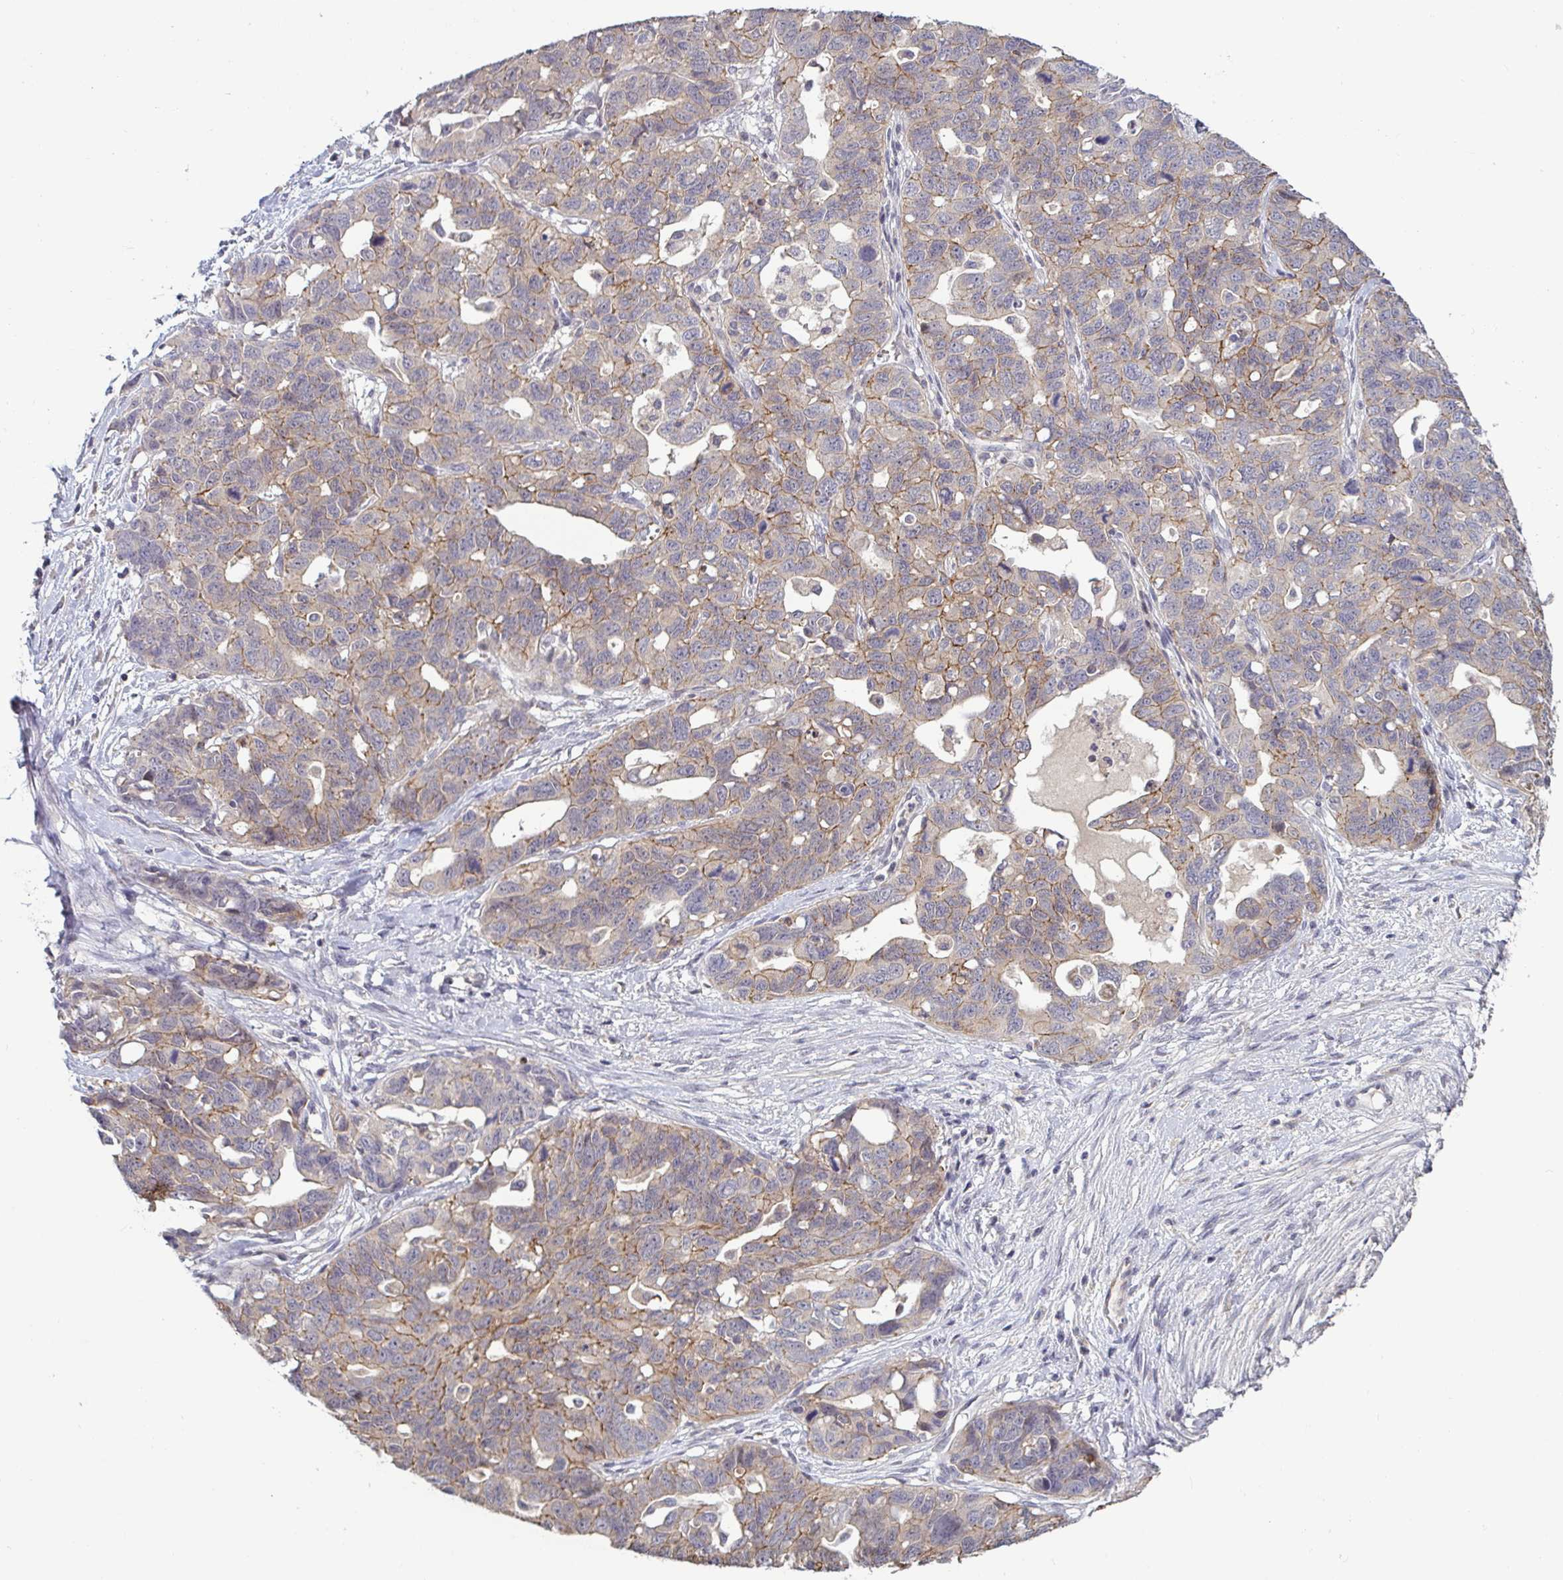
{"staining": {"intensity": "moderate", "quantity": "25%-75%", "location": "cytoplasmic/membranous"}, "tissue": "ovarian cancer", "cell_type": "Tumor cells", "image_type": "cancer", "snomed": [{"axis": "morphology", "description": "Cystadenocarcinoma, serous, NOS"}, {"axis": "topography", "description": "Ovary"}], "caption": "IHC (DAB (3,3'-diaminobenzidine)) staining of human ovarian cancer displays moderate cytoplasmic/membranous protein staining in about 25%-75% of tumor cells. Nuclei are stained in blue.", "gene": "GSTM1", "patient": {"sex": "female", "age": 69}}